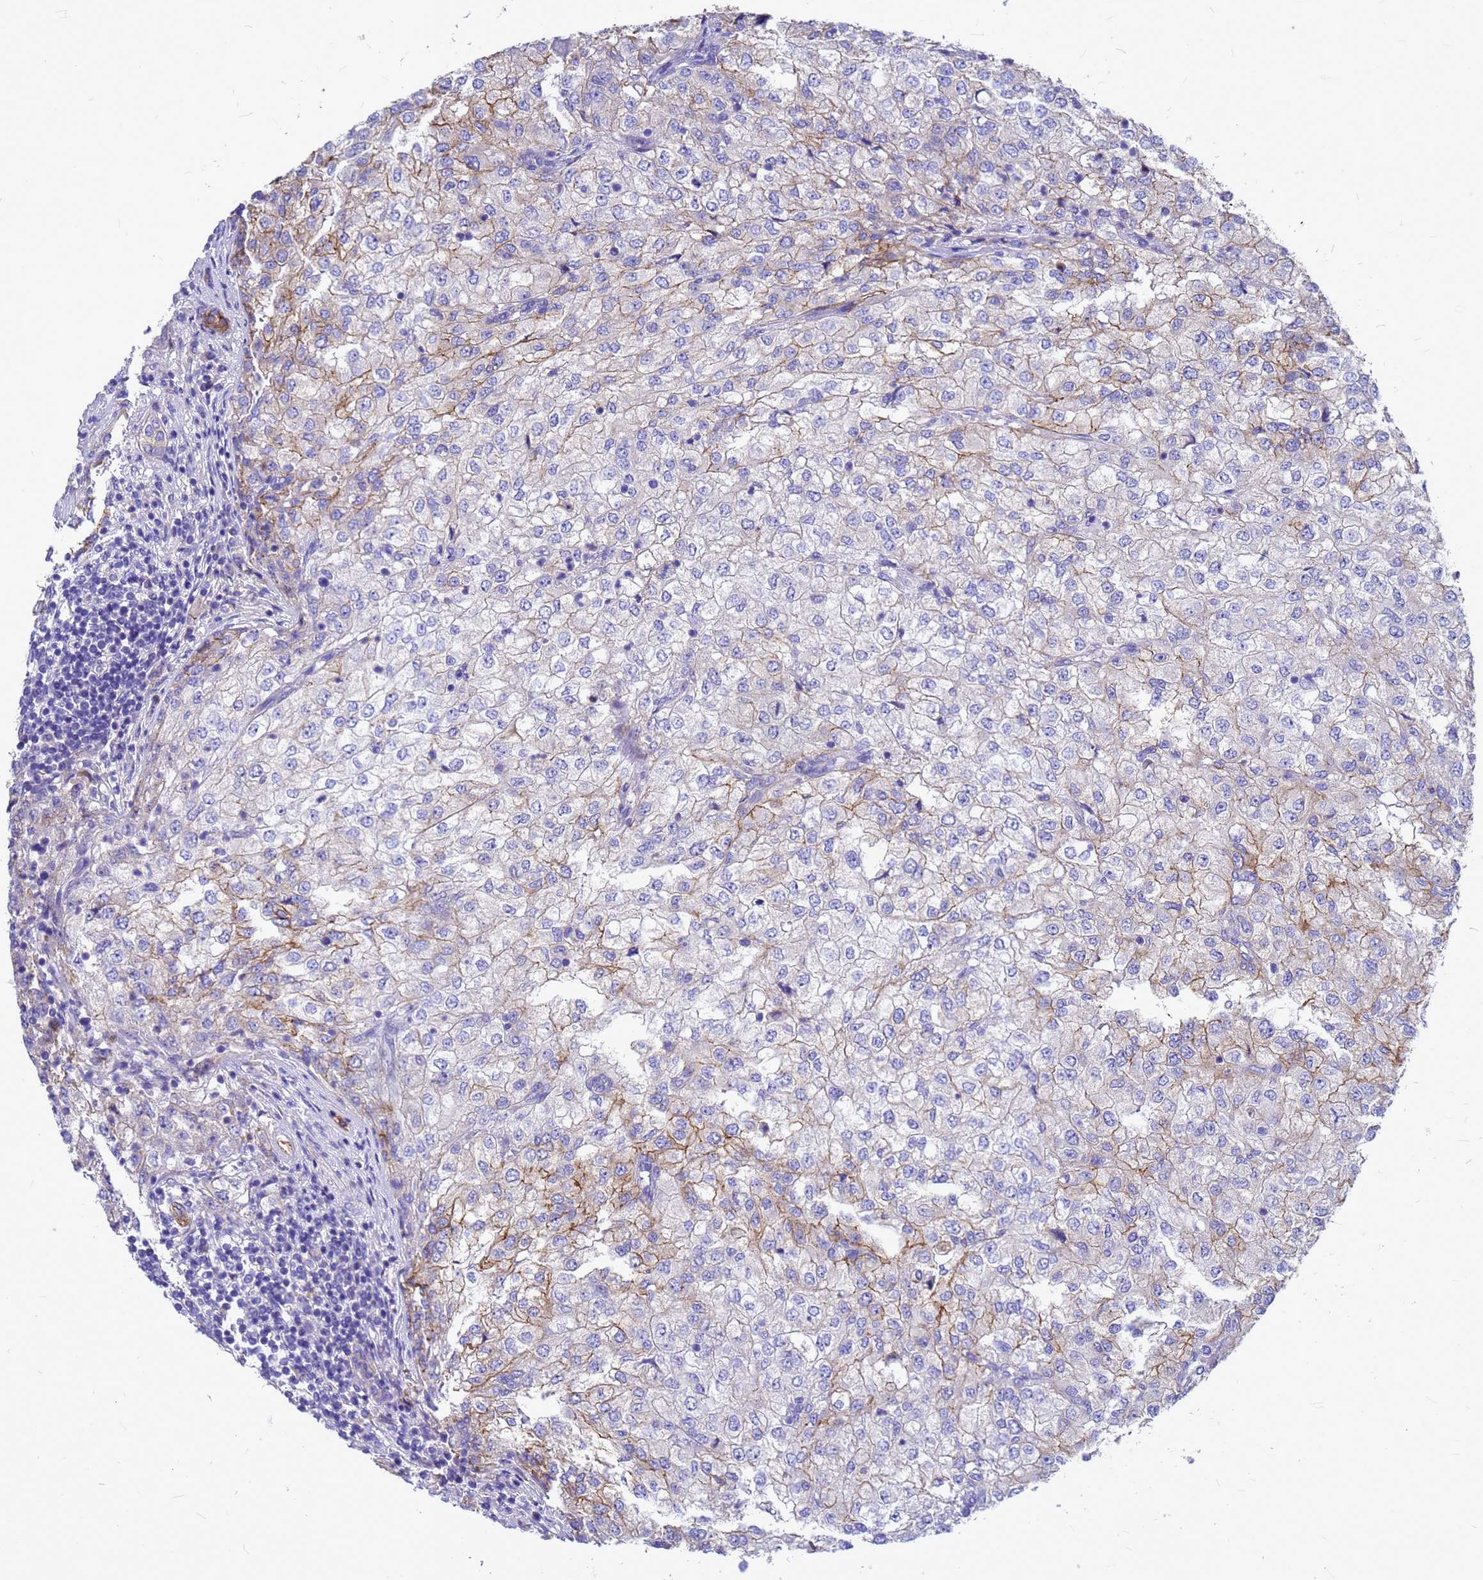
{"staining": {"intensity": "moderate", "quantity": "<25%", "location": "cytoplasmic/membranous"}, "tissue": "renal cancer", "cell_type": "Tumor cells", "image_type": "cancer", "snomed": [{"axis": "morphology", "description": "Adenocarcinoma, NOS"}, {"axis": "topography", "description": "Kidney"}], "caption": "The micrograph exhibits immunohistochemical staining of renal adenocarcinoma. There is moderate cytoplasmic/membranous positivity is appreciated in approximately <25% of tumor cells.", "gene": "FBXW5", "patient": {"sex": "female", "age": 54}}